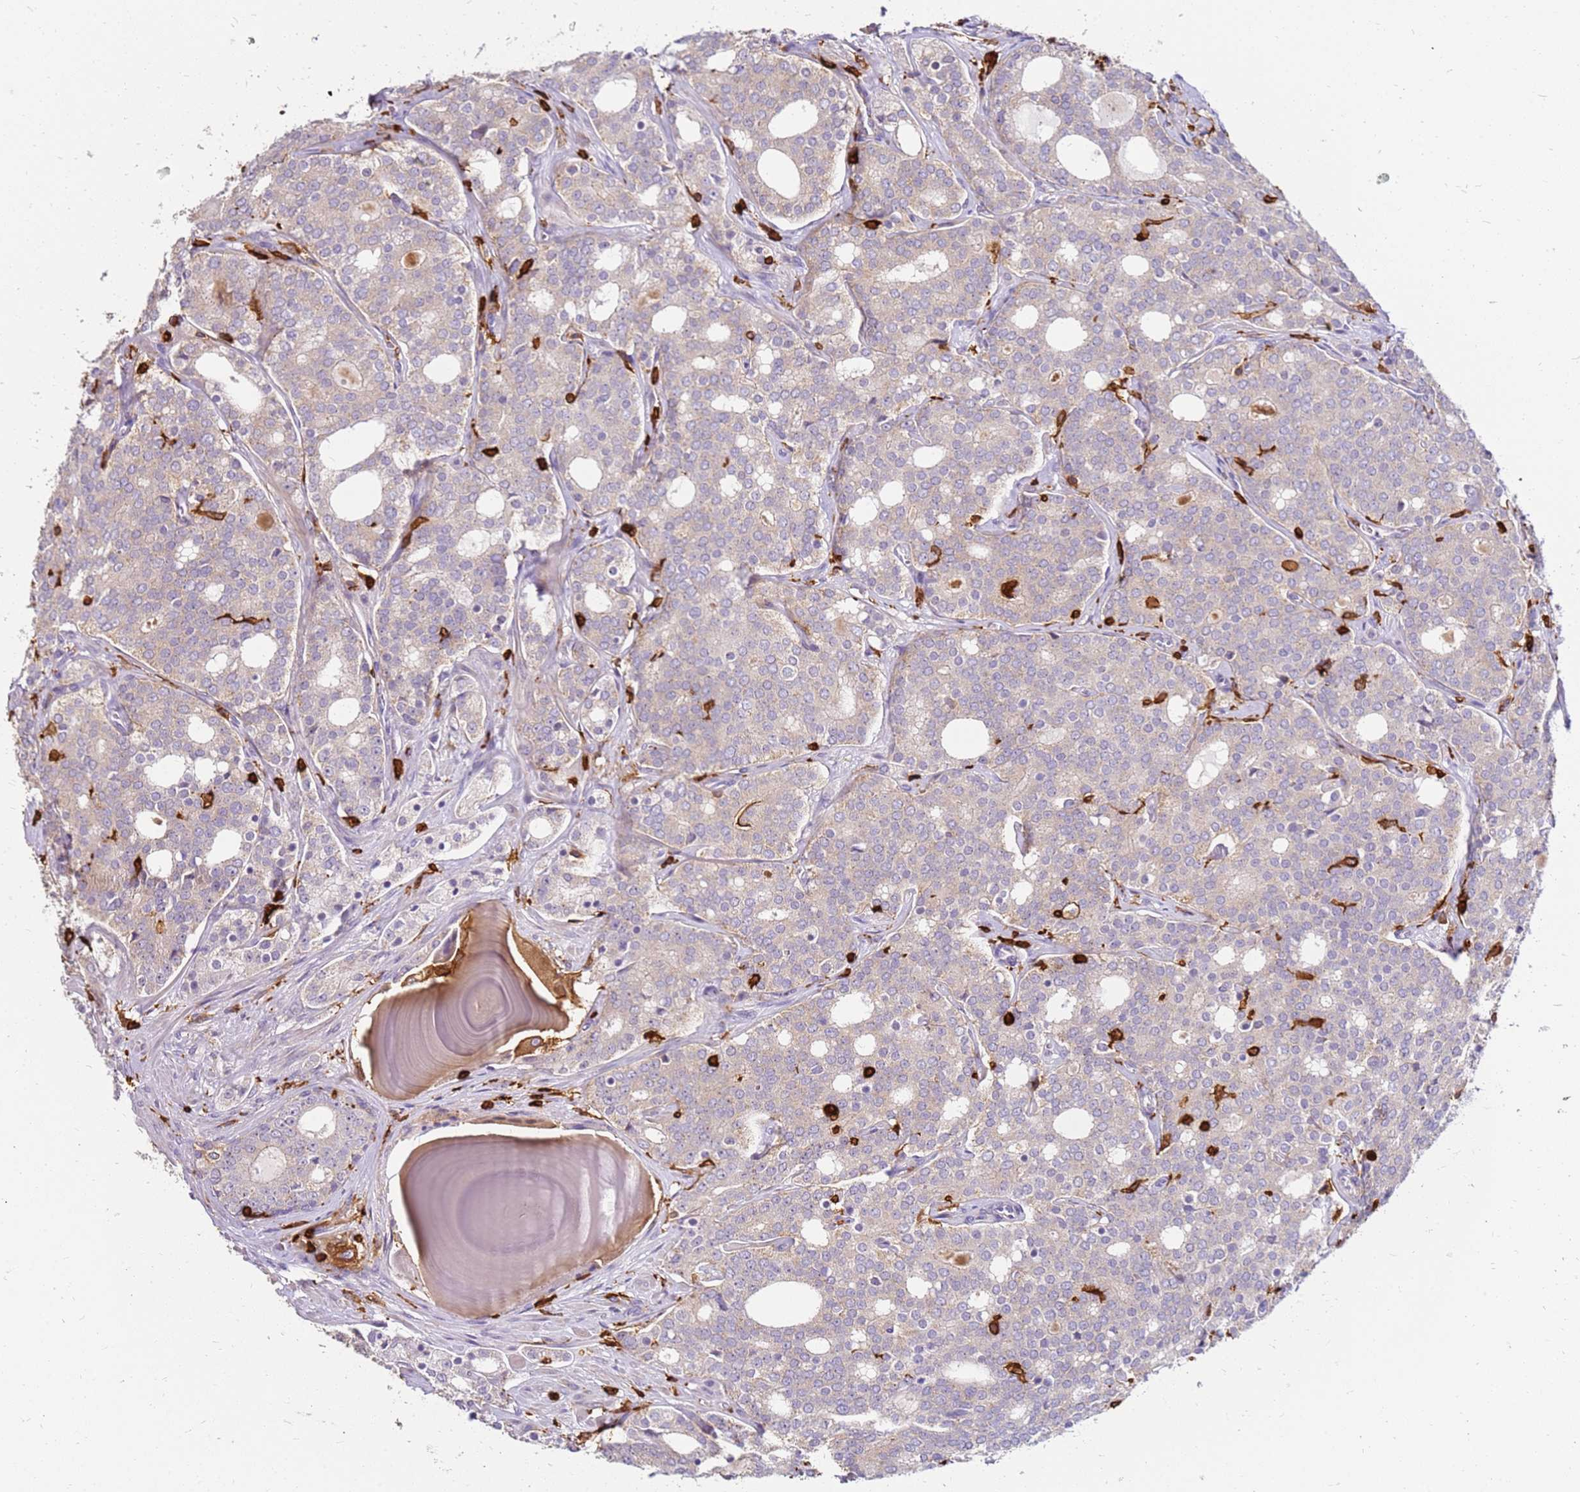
{"staining": {"intensity": "weak", "quantity": "25%-75%", "location": "cytoplasmic/membranous"}, "tissue": "prostate cancer", "cell_type": "Tumor cells", "image_type": "cancer", "snomed": [{"axis": "morphology", "description": "Adenocarcinoma, High grade"}, {"axis": "topography", "description": "Prostate"}], "caption": "Immunohistochemistry (IHC) of prostate cancer (high-grade adenocarcinoma) demonstrates low levels of weak cytoplasmic/membranous expression in approximately 25%-75% of tumor cells.", "gene": "CORO1A", "patient": {"sex": "male", "age": 64}}